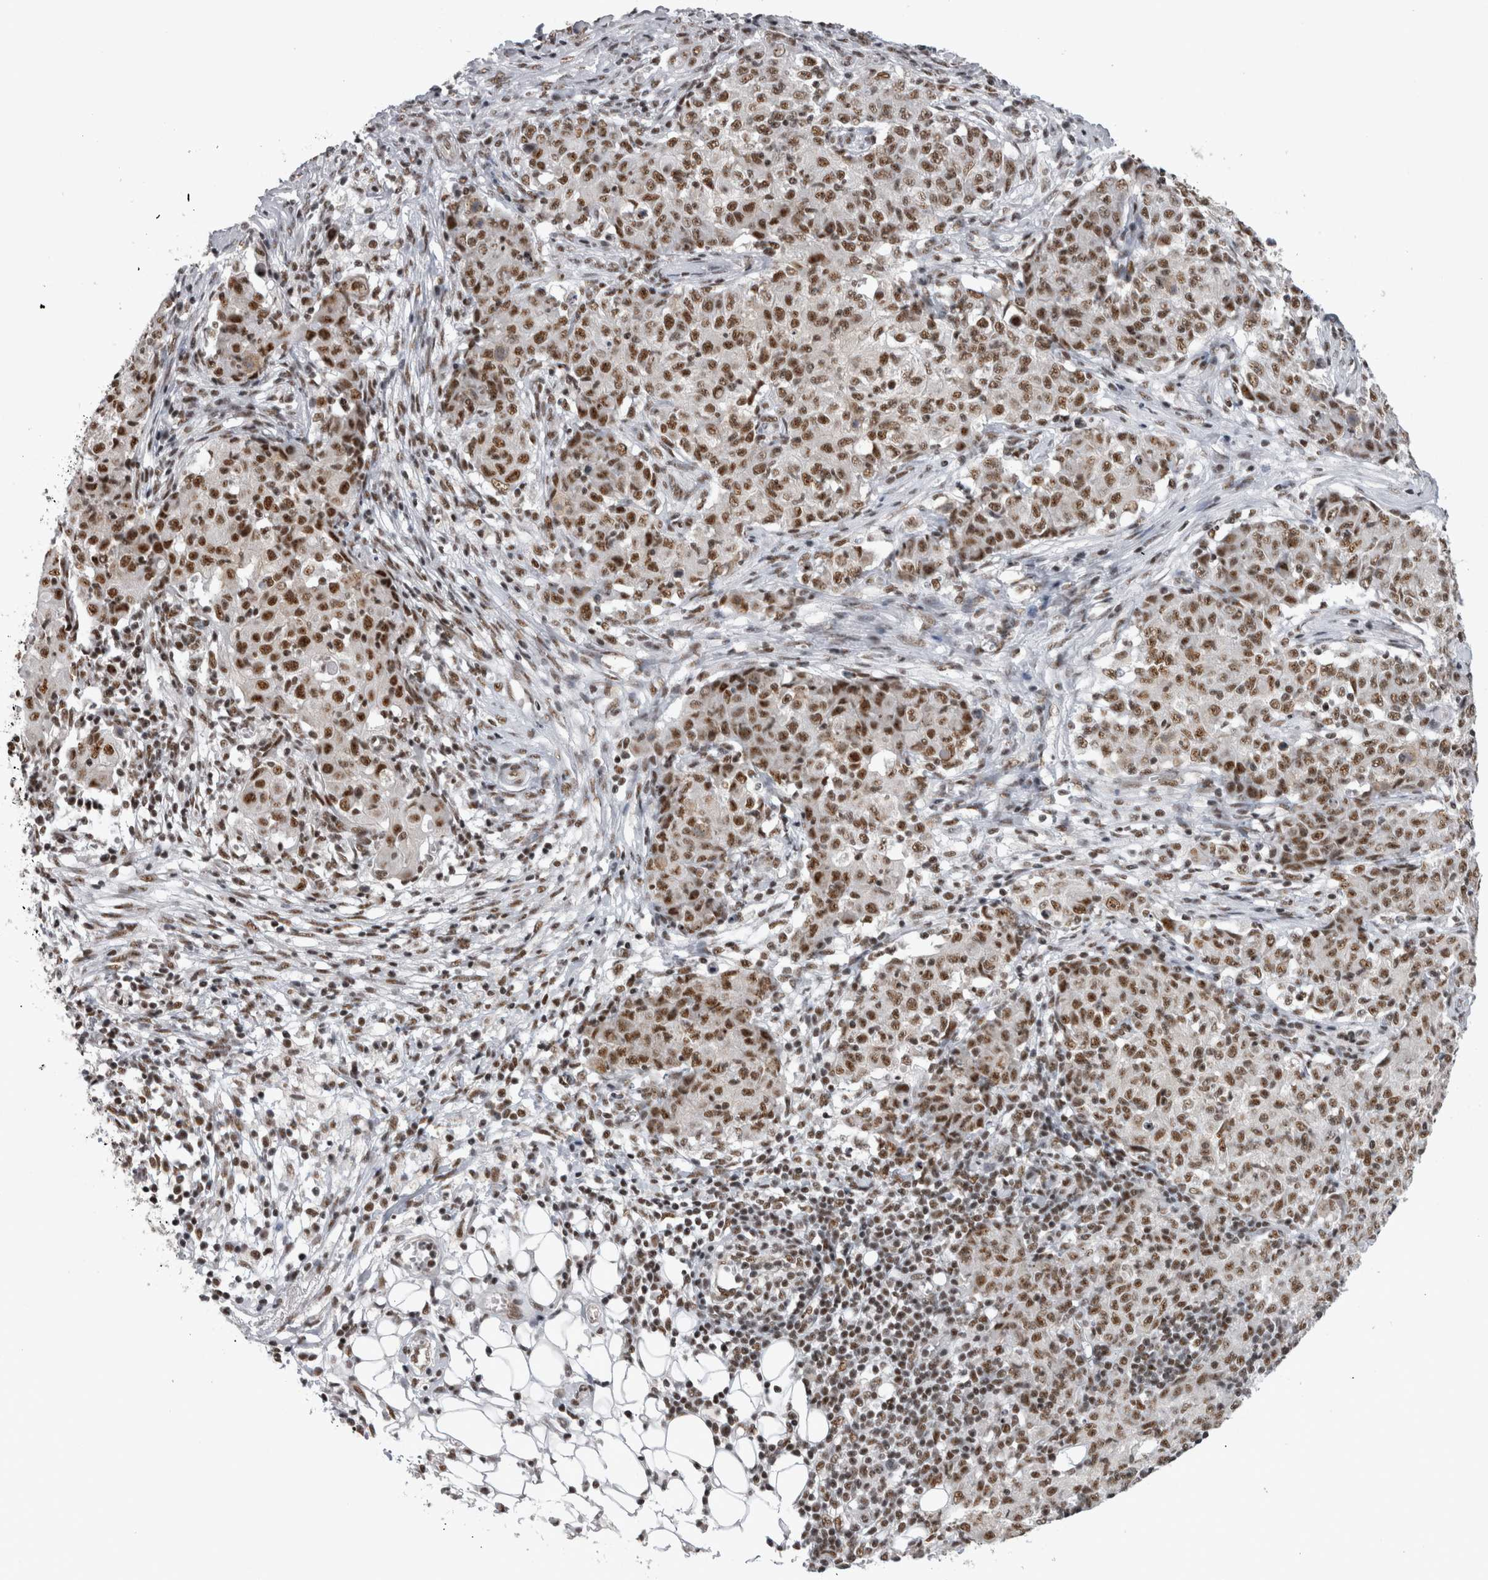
{"staining": {"intensity": "moderate", "quantity": ">75%", "location": "nuclear"}, "tissue": "ovarian cancer", "cell_type": "Tumor cells", "image_type": "cancer", "snomed": [{"axis": "morphology", "description": "Carcinoma, endometroid"}, {"axis": "topography", "description": "Ovary"}], "caption": "Immunohistochemical staining of human endometroid carcinoma (ovarian) shows medium levels of moderate nuclear positivity in approximately >75% of tumor cells.", "gene": "CDK11A", "patient": {"sex": "female", "age": 42}}